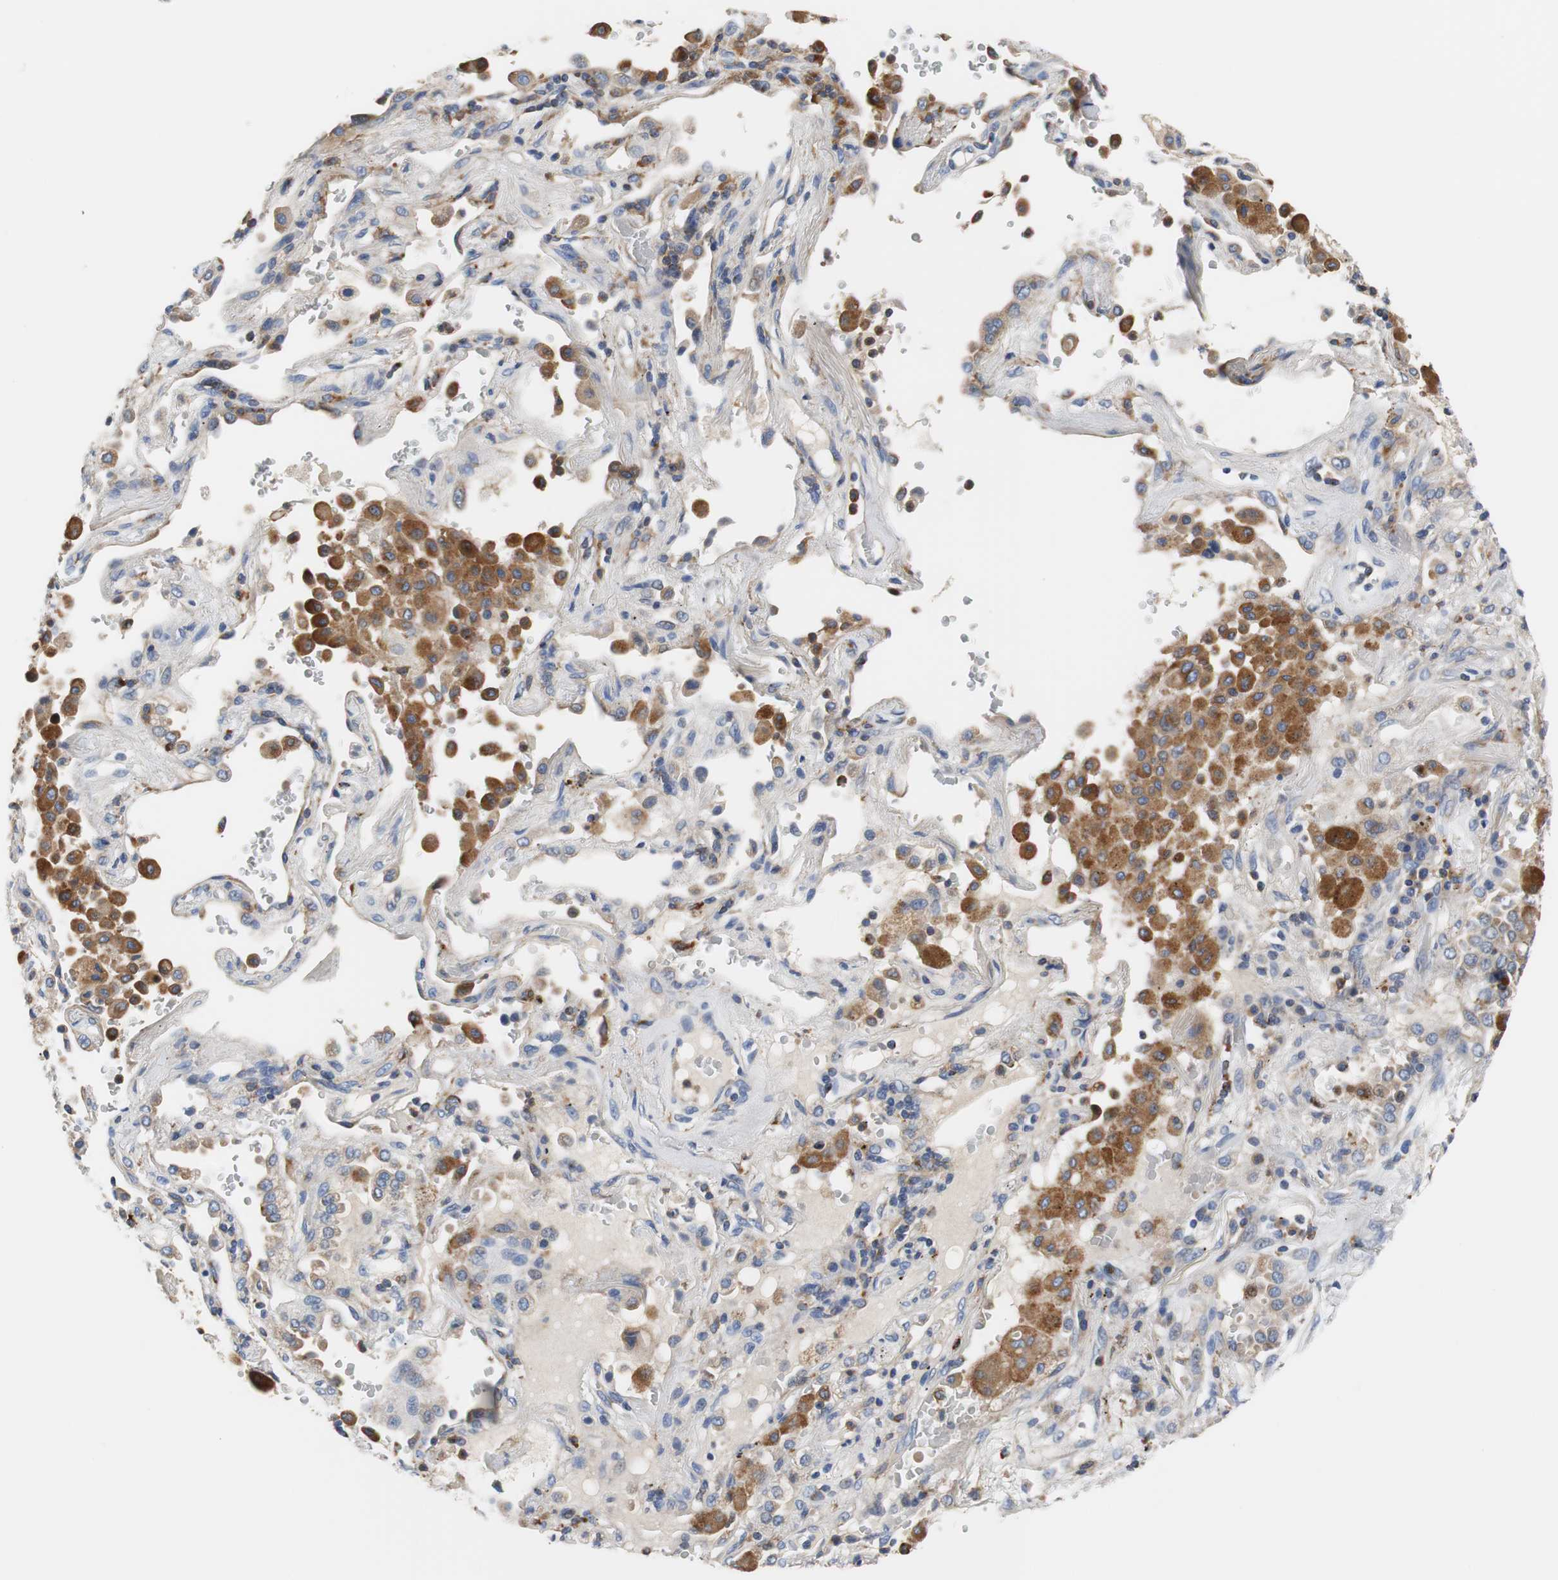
{"staining": {"intensity": "moderate", "quantity": "25%-75%", "location": "cytoplasmic/membranous"}, "tissue": "lung cancer", "cell_type": "Tumor cells", "image_type": "cancer", "snomed": [{"axis": "morphology", "description": "Squamous cell carcinoma, NOS"}, {"axis": "topography", "description": "Lung"}], "caption": "Immunohistochemistry of human squamous cell carcinoma (lung) displays medium levels of moderate cytoplasmic/membranous staining in about 25%-75% of tumor cells.", "gene": "VAMP8", "patient": {"sex": "male", "age": 57}}